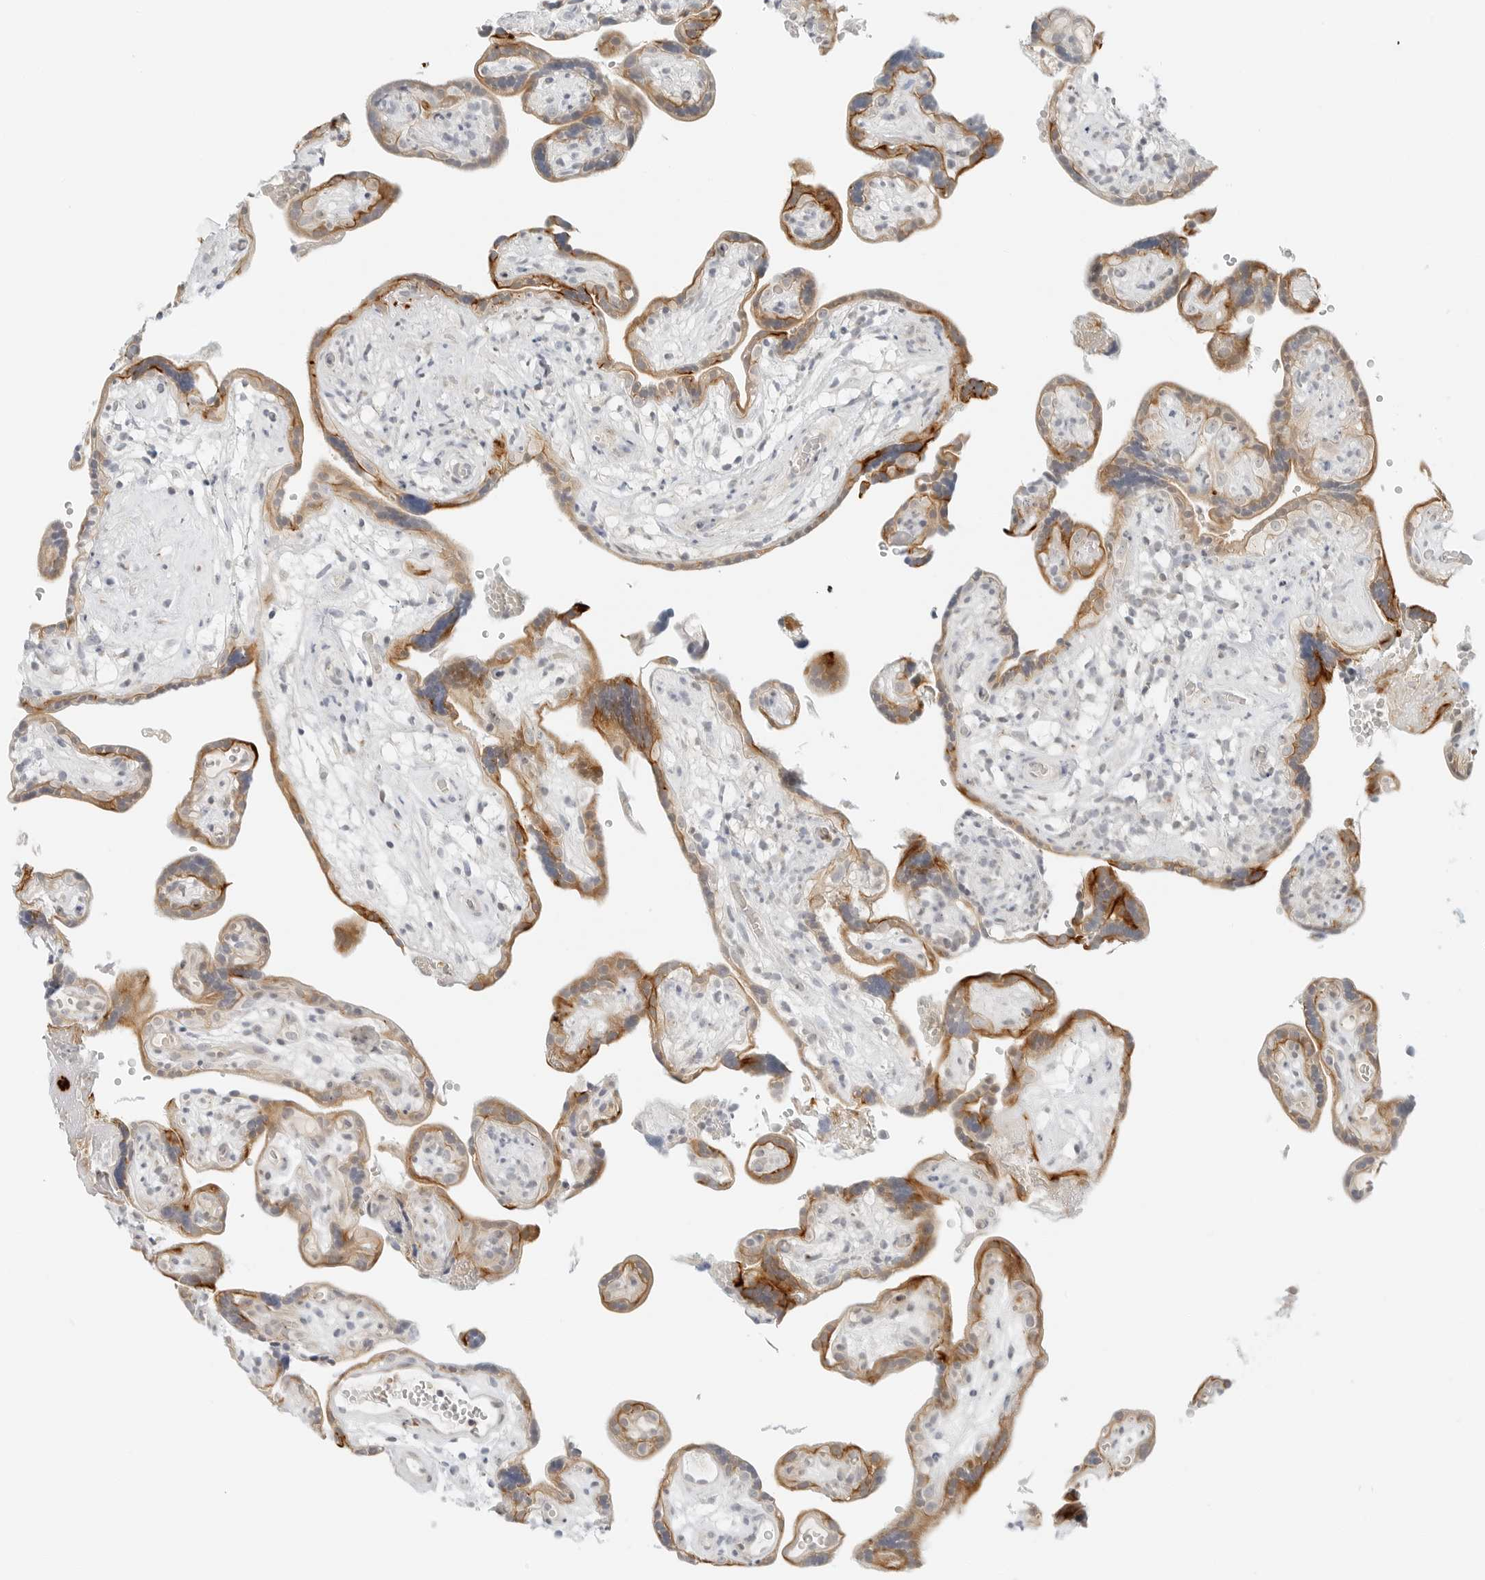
{"staining": {"intensity": "strong", "quantity": ">75%", "location": "cytoplasmic/membranous"}, "tissue": "placenta", "cell_type": "Decidual cells", "image_type": "normal", "snomed": [{"axis": "morphology", "description": "Normal tissue, NOS"}, {"axis": "topography", "description": "Placenta"}], "caption": "Protein analysis of normal placenta demonstrates strong cytoplasmic/membranous staining in about >75% of decidual cells. (DAB (3,3'-diaminobenzidine) = brown stain, brightfield microscopy at high magnification).", "gene": "IQCC", "patient": {"sex": "female", "age": 30}}